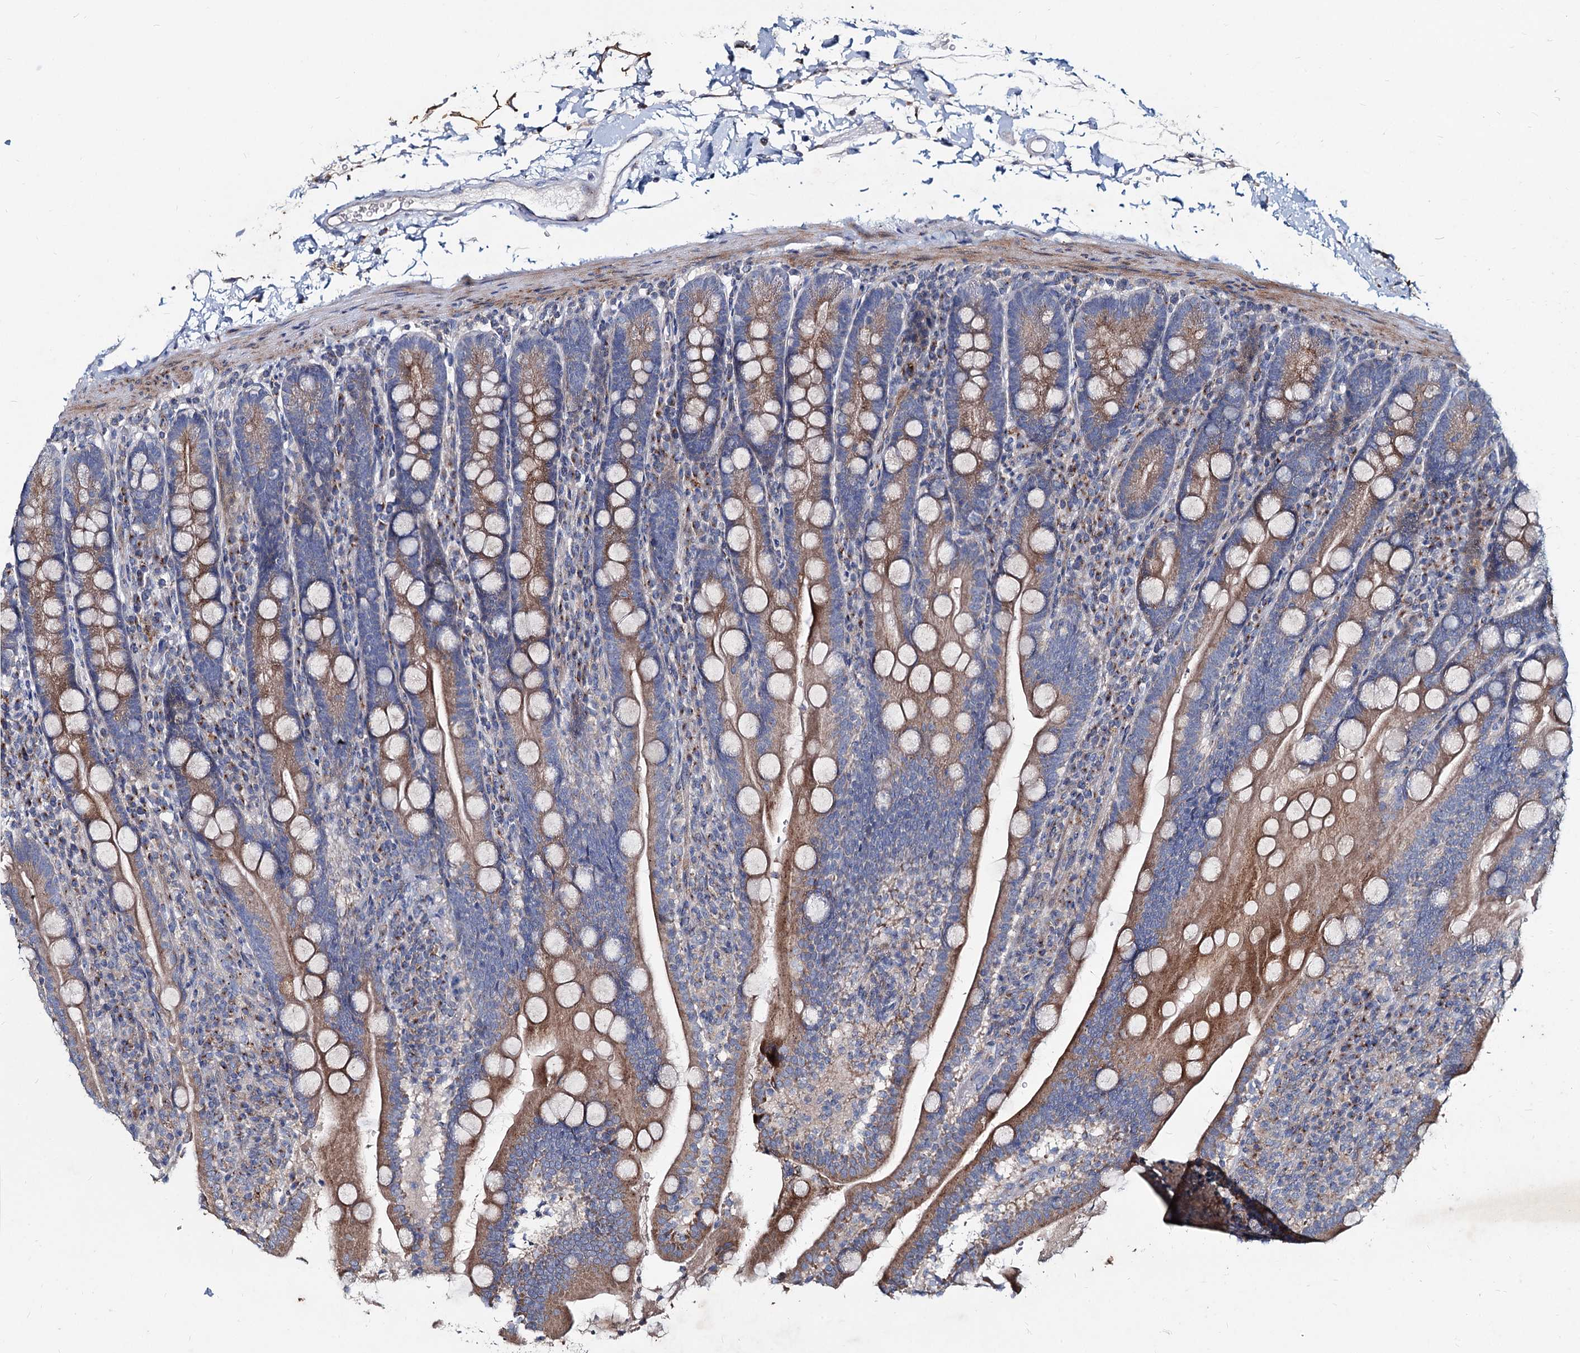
{"staining": {"intensity": "moderate", "quantity": ">75%", "location": "cytoplasmic/membranous"}, "tissue": "duodenum", "cell_type": "Glandular cells", "image_type": "normal", "snomed": [{"axis": "morphology", "description": "Normal tissue, NOS"}, {"axis": "topography", "description": "Duodenum"}], "caption": "Normal duodenum was stained to show a protein in brown. There is medium levels of moderate cytoplasmic/membranous positivity in about >75% of glandular cells.", "gene": "AGBL4", "patient": {"sex": "male", "age": 35}}